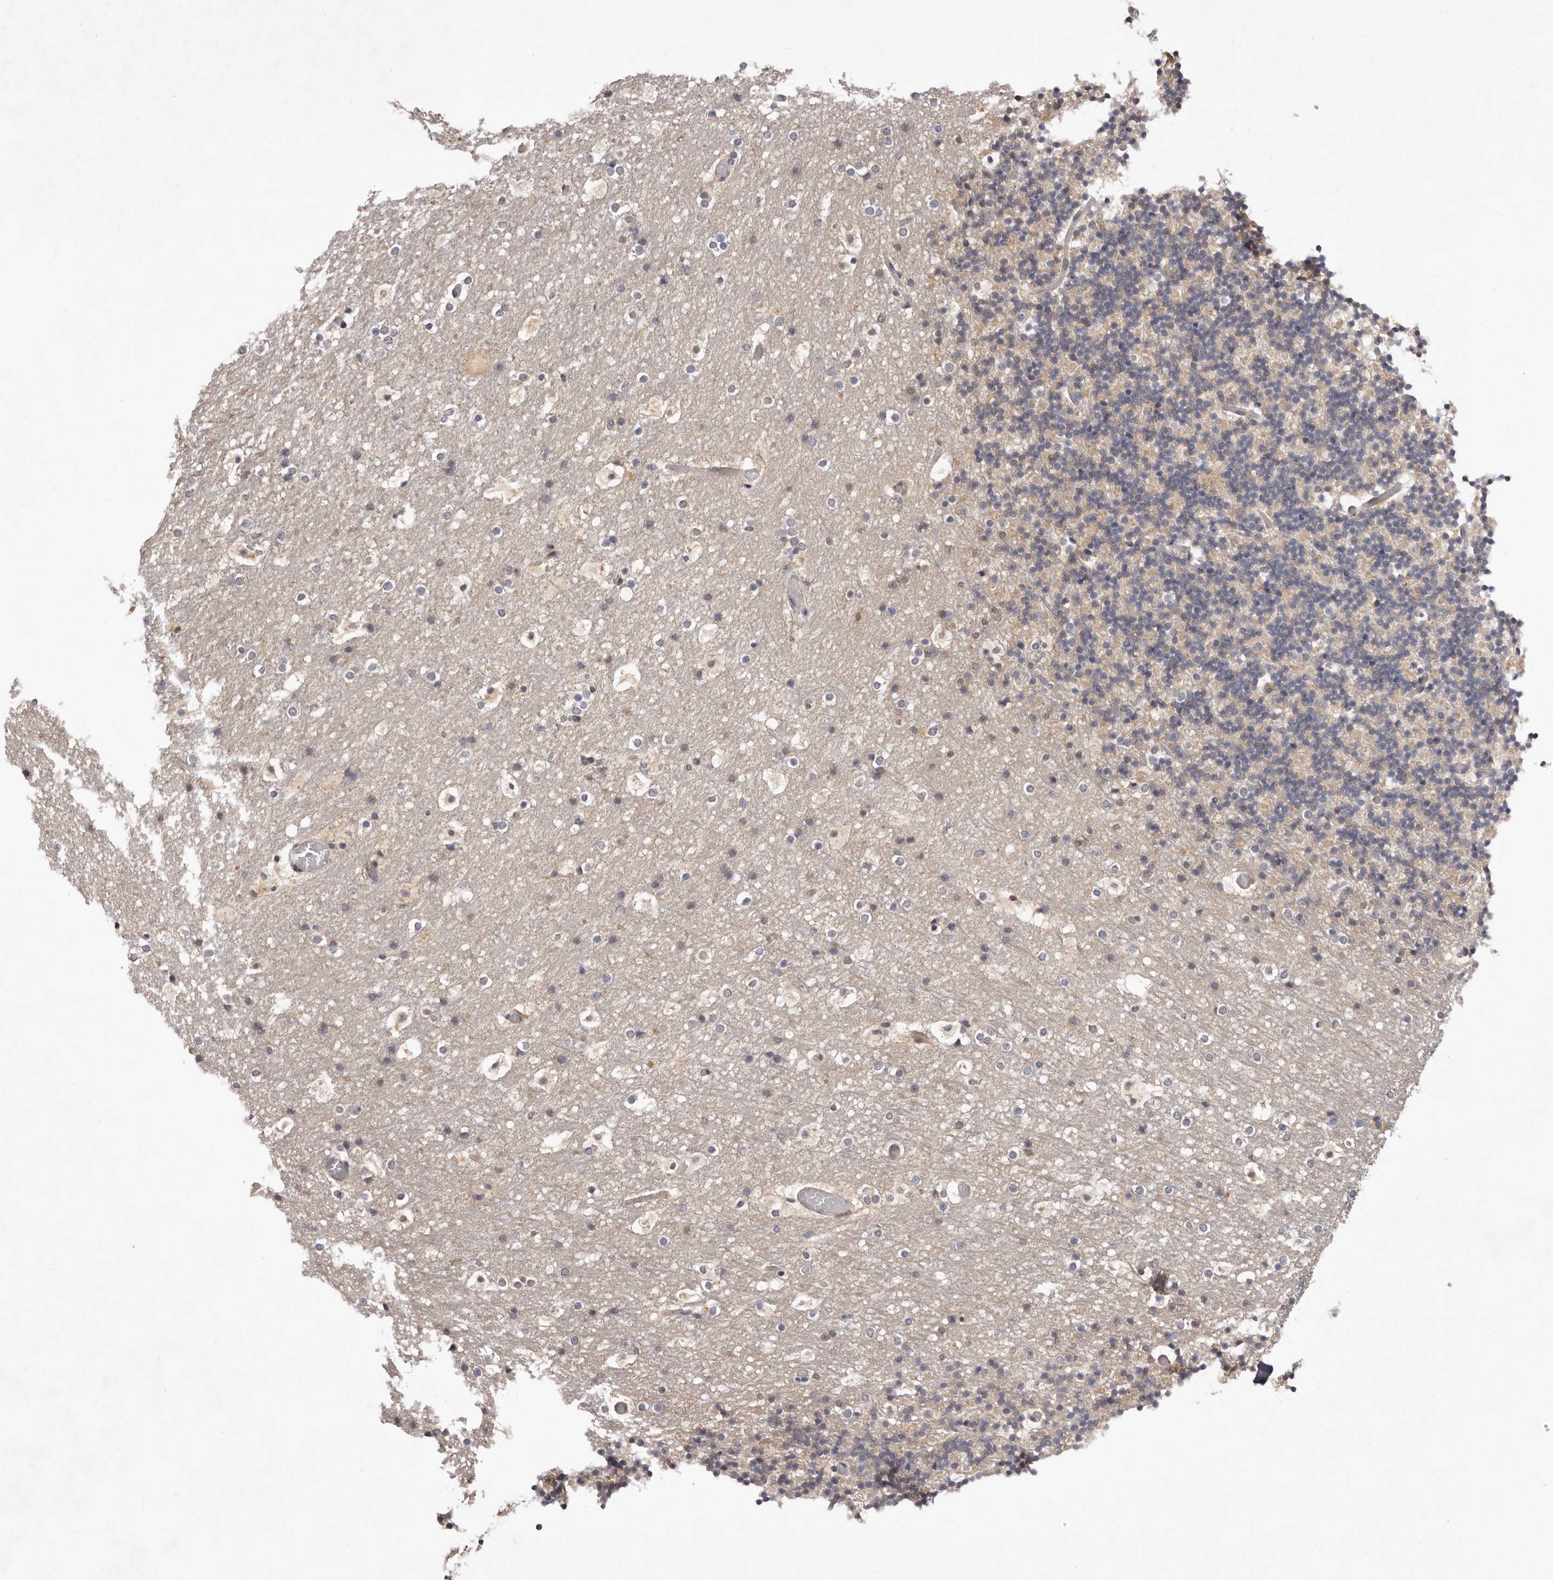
{"staining": {"intensity": "negative", "quantity": "none", "location": "none"}, "tissue": "cerebellum", "cell_type": "Cells in granular layer", "image_type": "normal", "snomed": [{"axis": "morphology", "description": "Normal tissue, NOS"}, {"axis": "topography", "description": "Cerebellum"}], "caption": "An immunohistochemistry micrograph of benign cerebellum is shown. There is no staining in cells in granular layer of cerebellum.", "gene": "SULT1E1", "patient": {"sex": "male", "age": 57}}